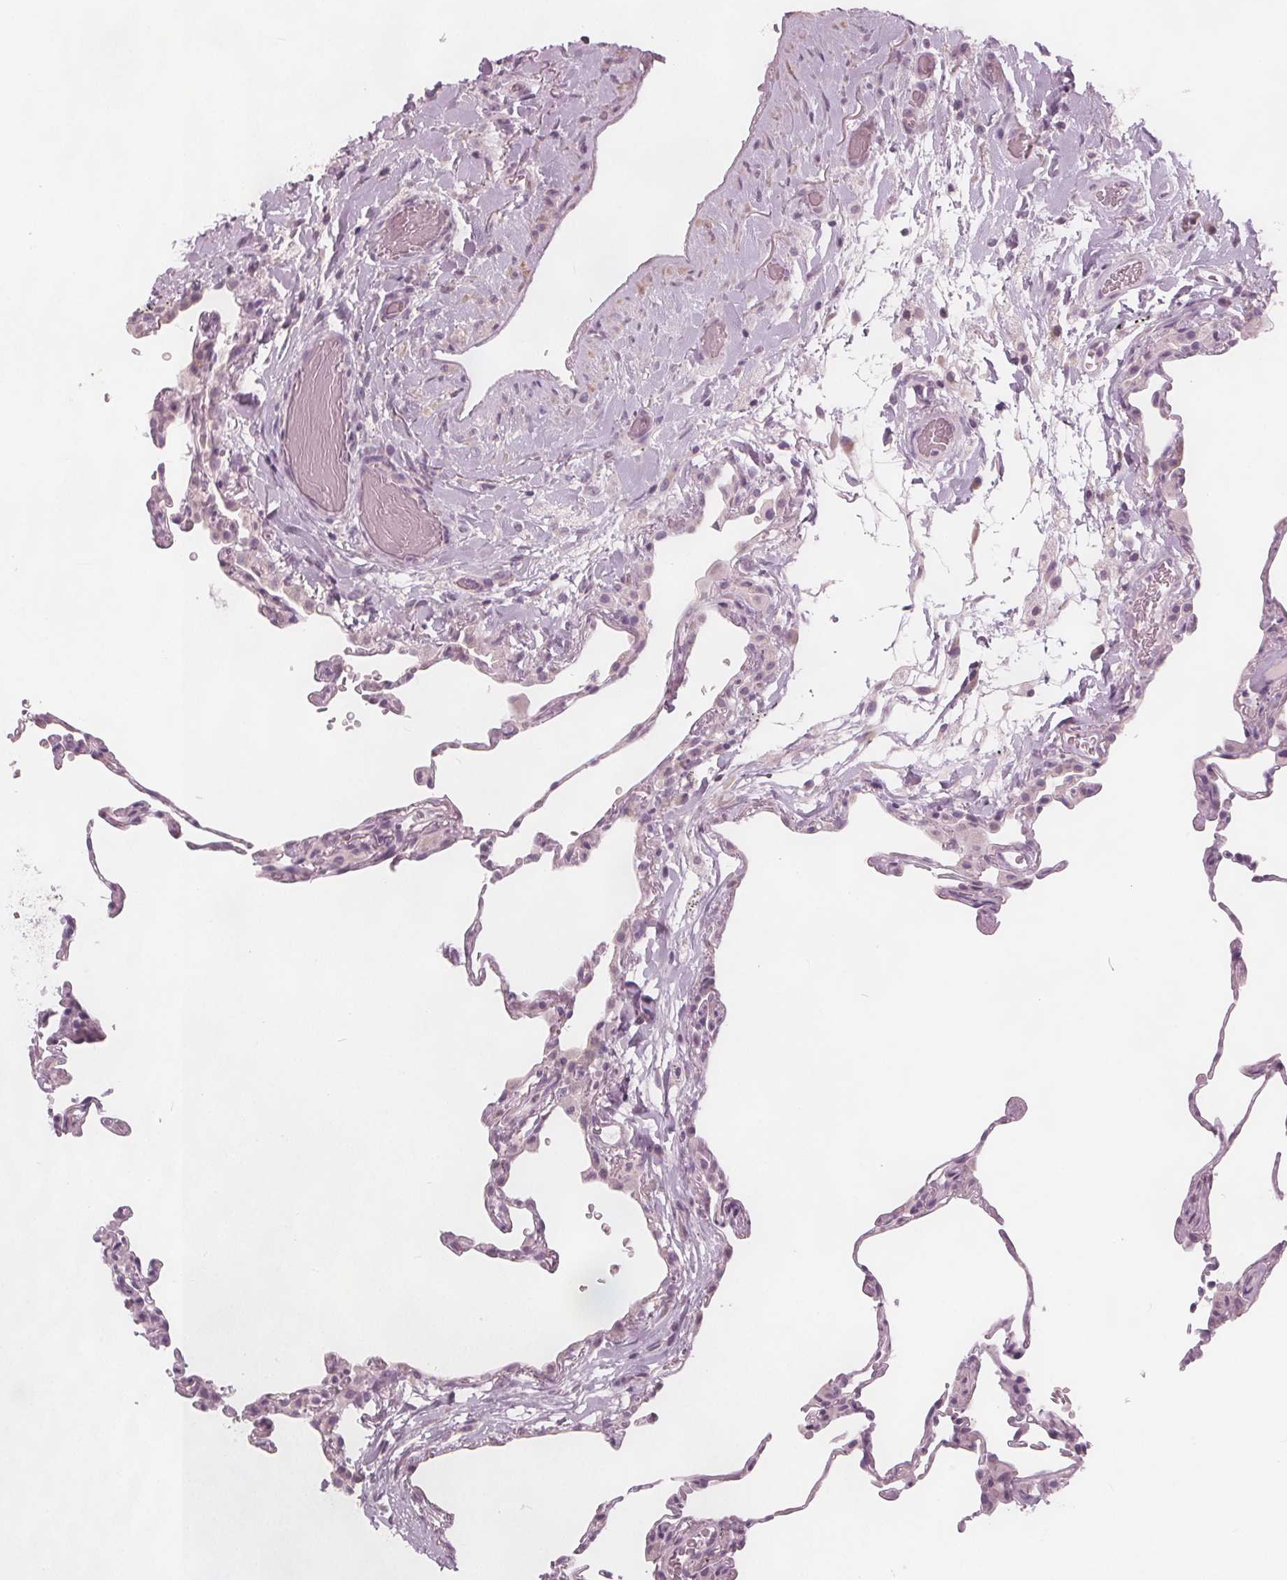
{"staining": {"intensity": "negative", "quantity": "none", "location": "none"}, "tissue": "lung", "cell_type": "Alveolar cells", "image_type": "normal", "snomed": [{"axis": "morphology", "description": "Normal tissue, NOS"}, {"axis": "topography", "description": "Lung"}], "caption": "A high-resolution photomicrograph shows immunohistochemistry staining of normal lung, which shows no significant staining in alveolar cells. Nuclei are stained in blue.", "gene": "BRSK1", "patient": {"sex": "female", "age": 57}}